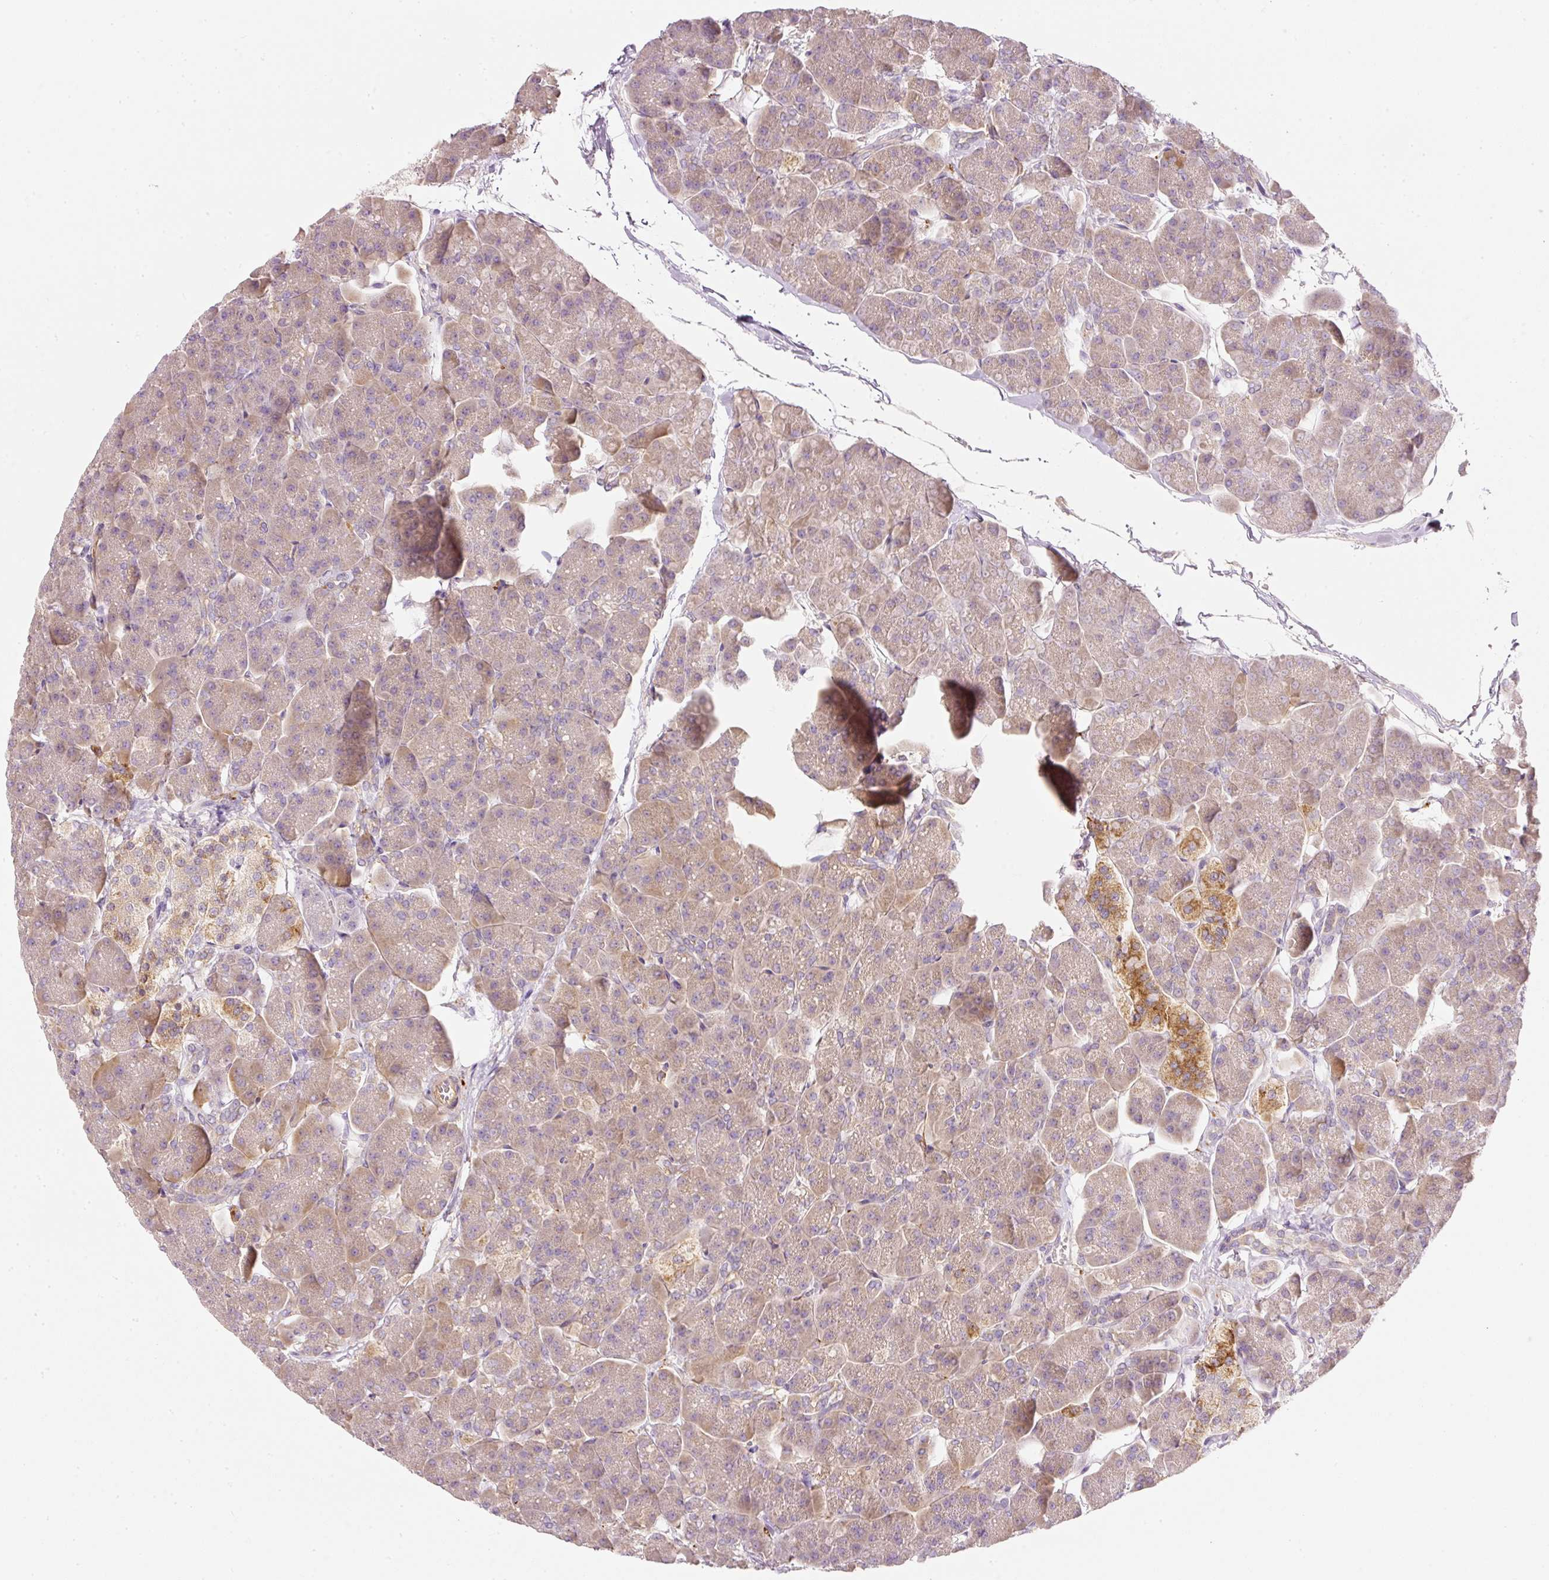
{"staining": {"intensity": "weak", "quantity": ">75%", "location": "cytoplasmic/membranous"}, "tissue": "pancreas", "cell_type": "Exocrine glandular cells", "image_type": "normal", "snomed": [{"axis": "morphology", "description": "Normal tissue, NOS"}, {"axis": "topography", "description": "Pancreas"}, {"axis": "topography", "description": "Peripheral nerve tissue"}], "caption": "Weak cytoplasmic/membranous positivity for a protein is appreciated in about >75% of exocrine glandular cells of benign pancreas using immunohistochemistry (IHC).", "gene": "RNF167", "patient": {"sex": "male", "age": 54}}